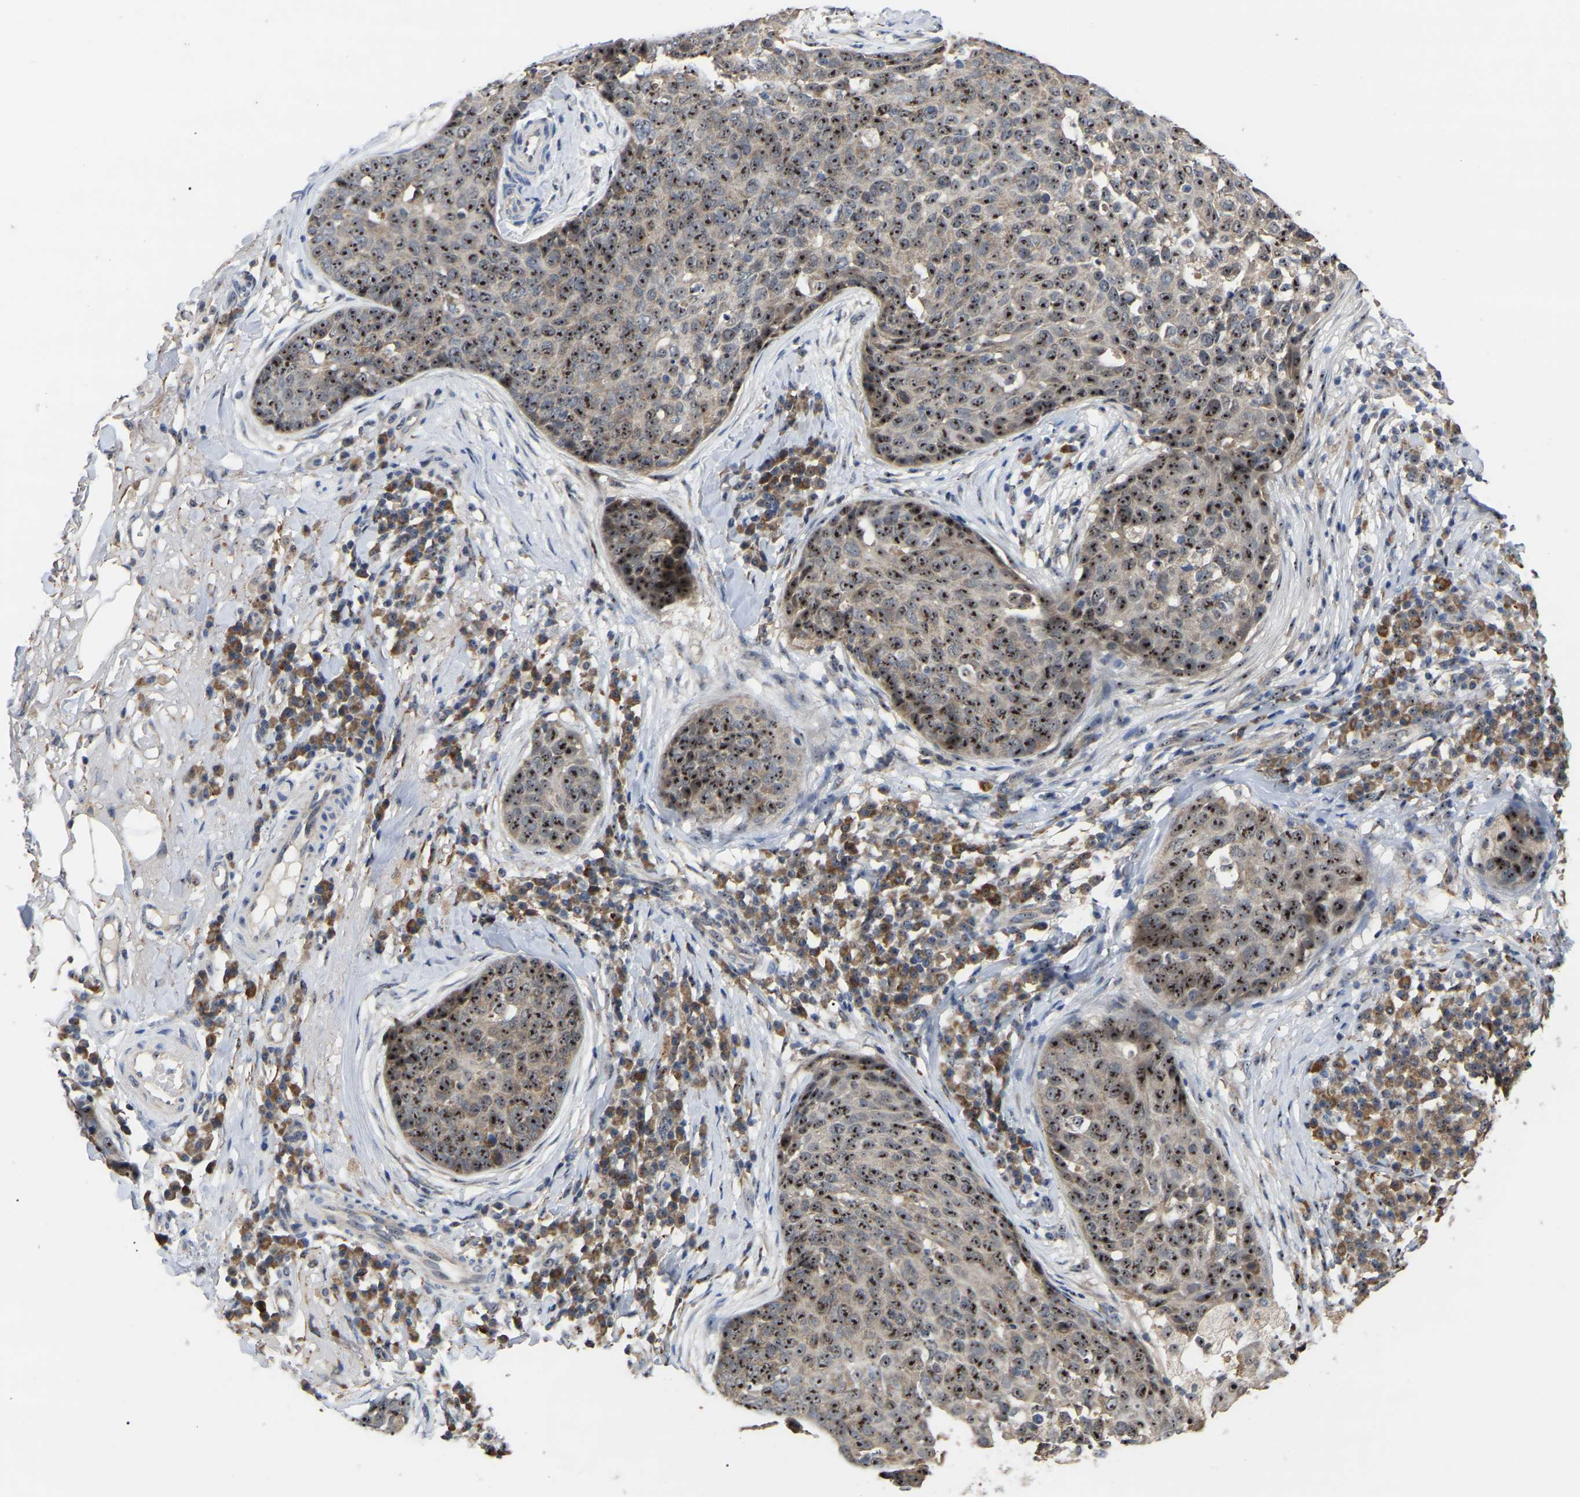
{"staining": {"intensity": "strong", "quantity": ">75%", "location": "nuclear"}, "tissue": "skin cancer", "cell_type": "Tumor cells", "image_type": "cancer", "snomed": [{"axis": "morphology", "description": "Squamous cell carcinoma in situ, NOS"}, {"axis": "morphology", "description": "Squamous cell carcinoma, NOS"}, {"axis": "topography", "description": "Skin"}], "caption": "An immunohistochemistry (IHC) histopathology image of neoplastic tissue is shown. Protein staining in brown shows strong nuclear positivity in skin squamous cell carcinoma within tumor cells.", "gene": "NOP53", "patient": {"sex": "male", "age": 93}}